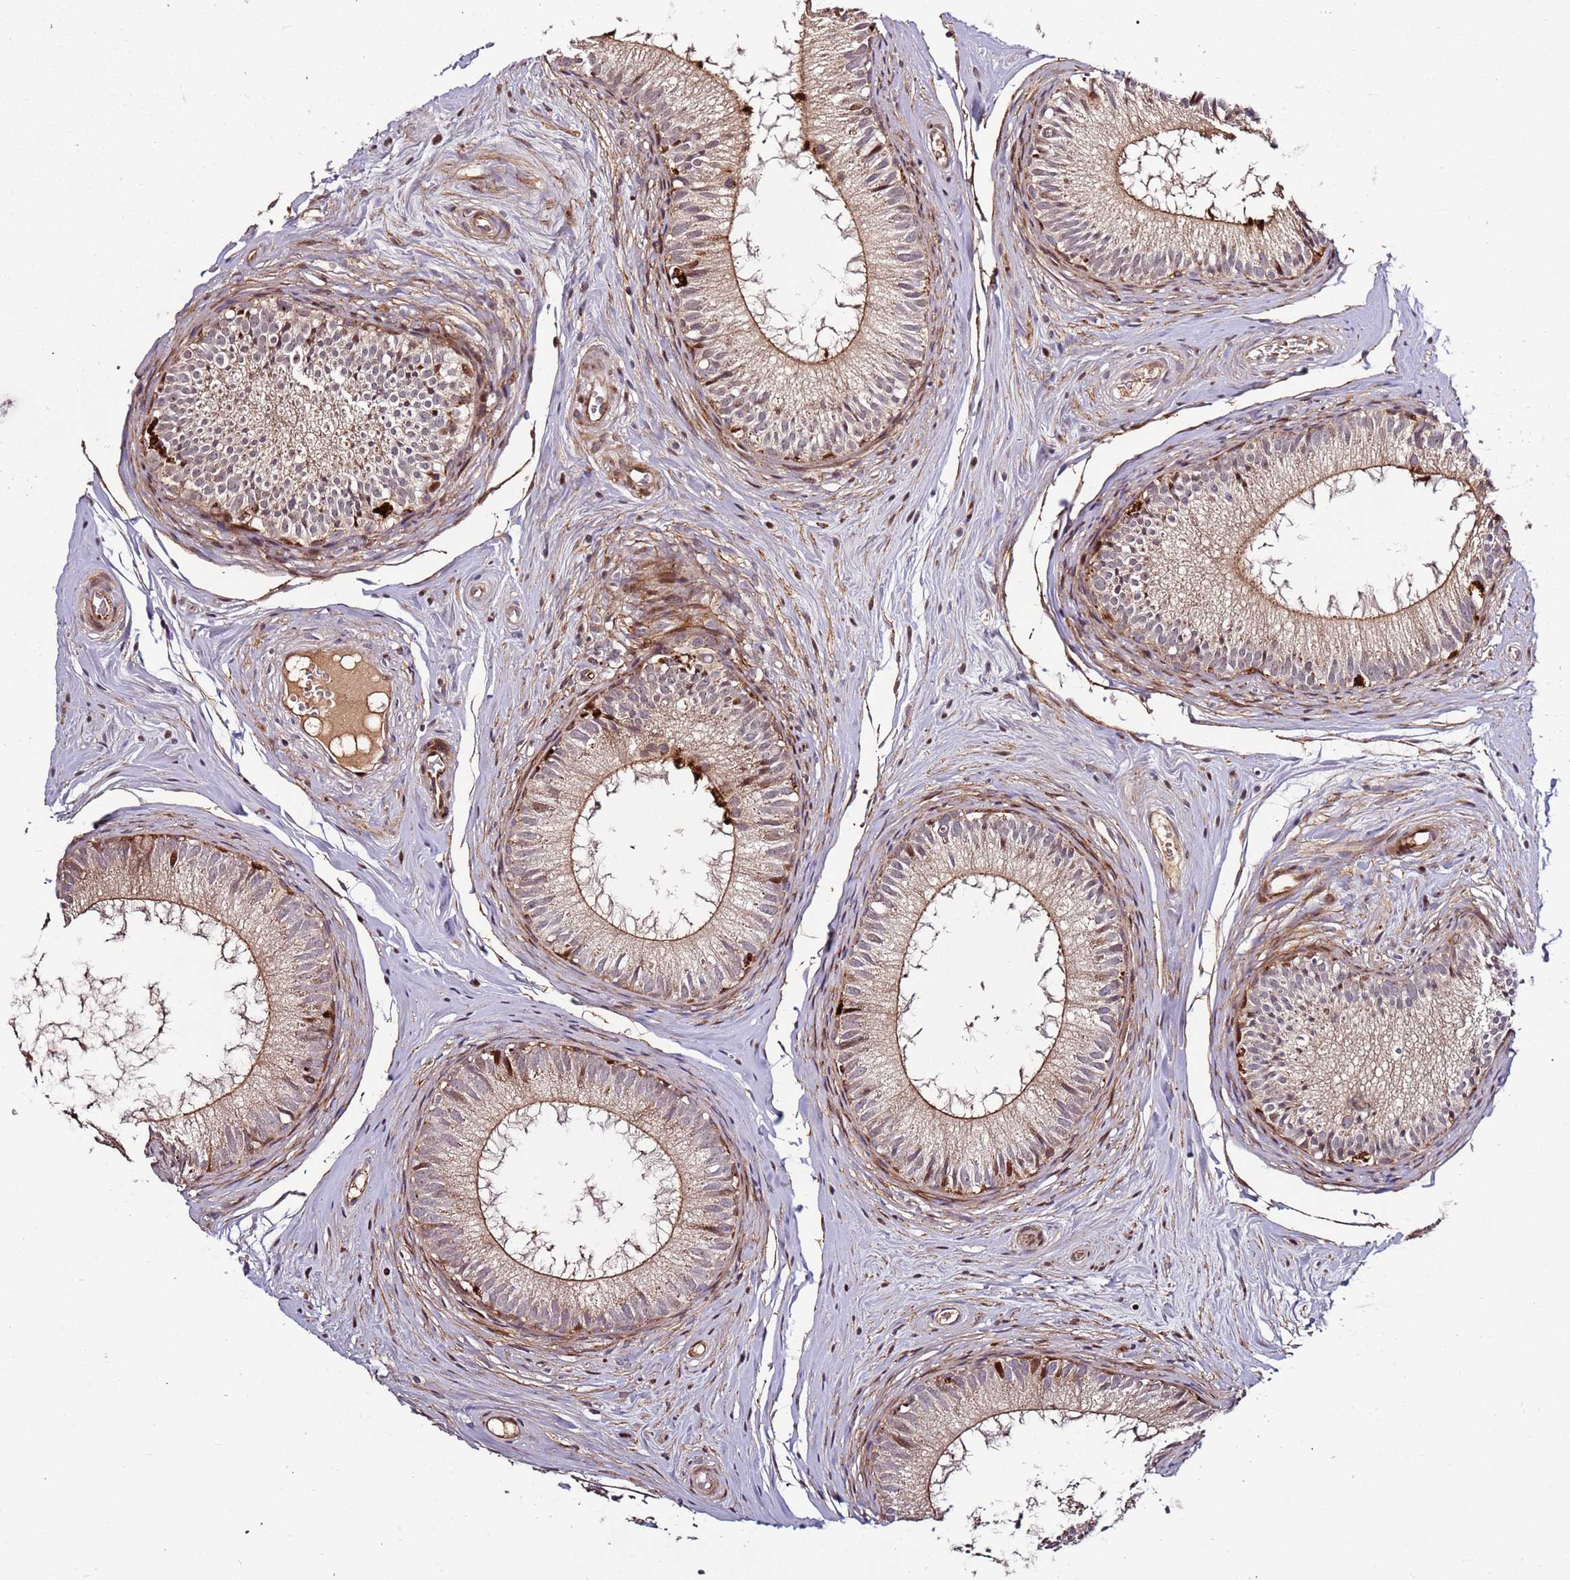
{"staining": {"intensity": "moderate", "quantity": "25%-75%", "location": "cytoplasmic/membranous"}, "tissue": "epididymis", "cell_type": "Glandular cells", "image_type": "normal", "snomed": [{"axis": "morphology", "description": "Normal tissue, NOS"}, {"axis": "topography", "description": "Epididymis"}], "caption": "A high-resolution photomicrograph shows immunohistochemistry staining of normal epididymis, which displays moderate cytoplasmic/membranous expression in about 25%-75% of glandular cells.", "gene": "RHBDL1", "patient": {"sex": "male", "age": 34}}